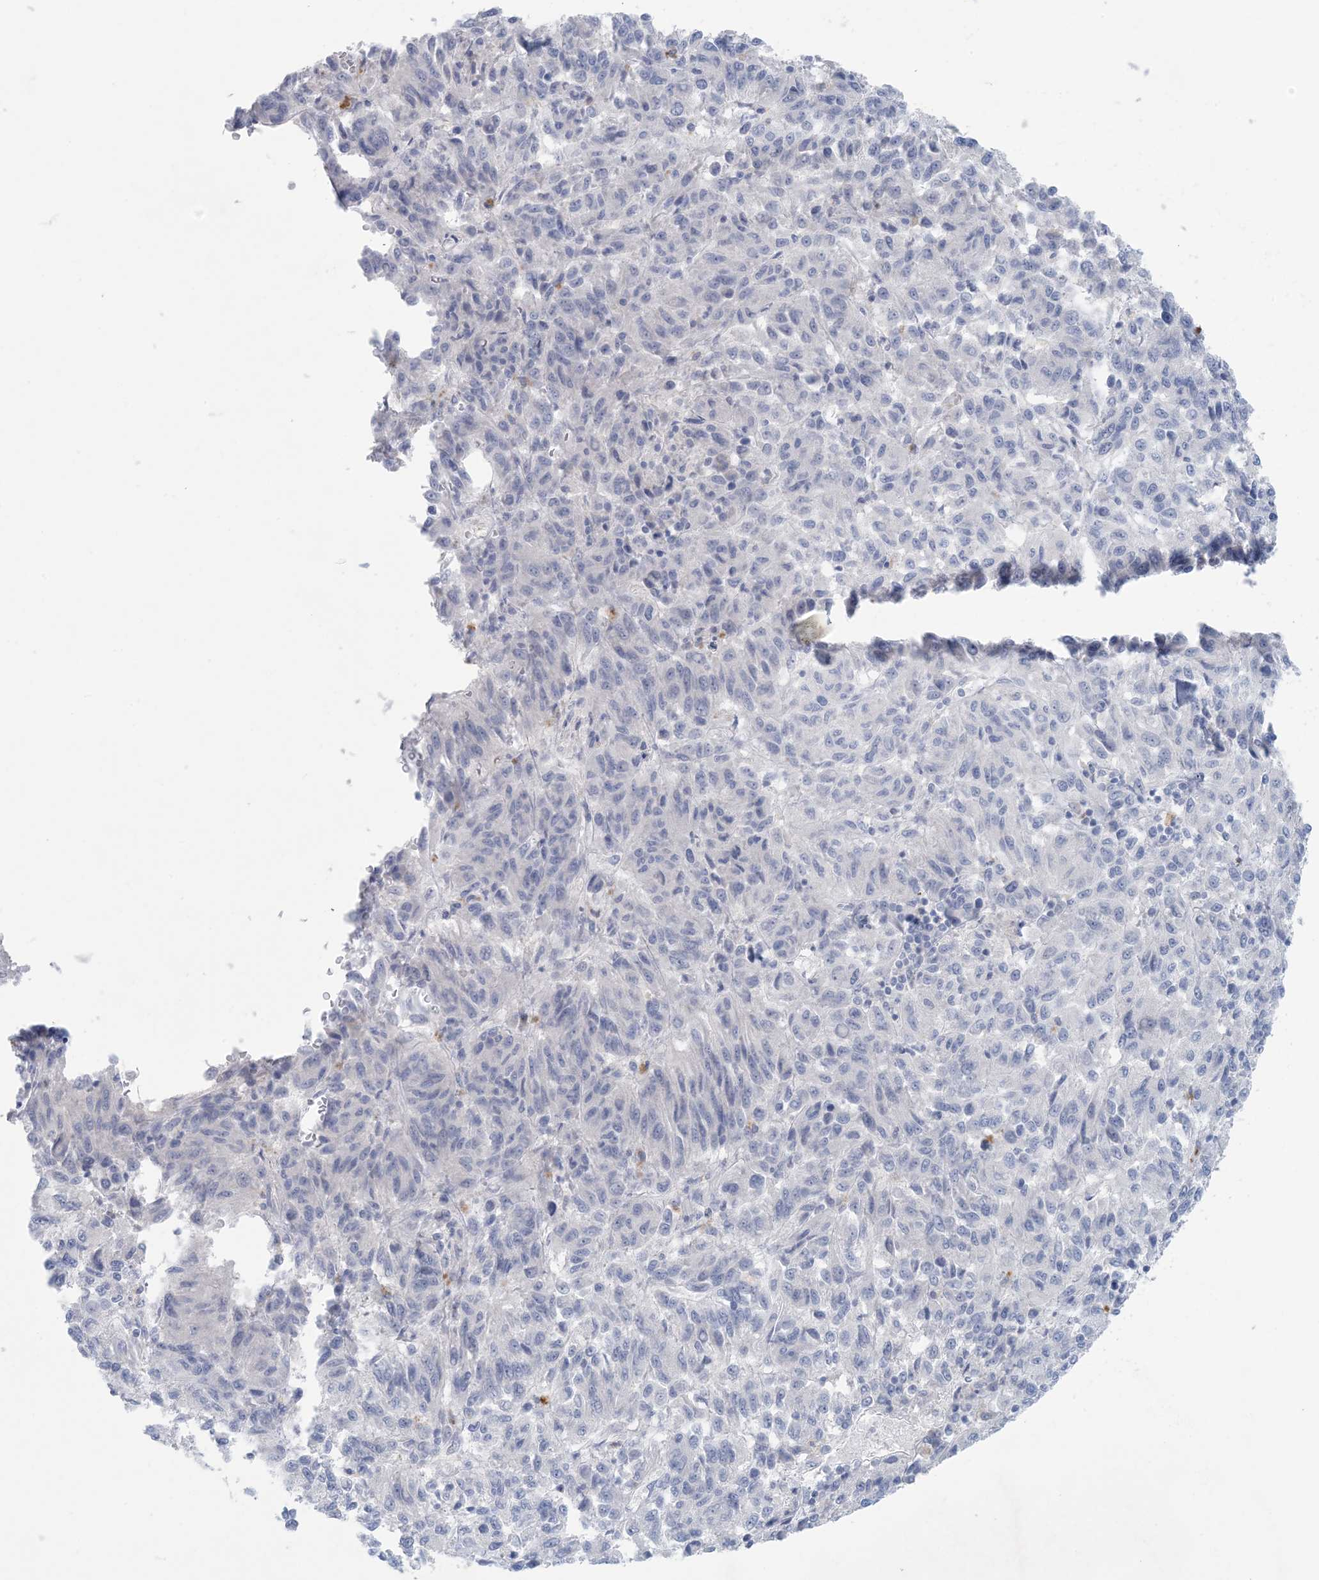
{"staining": {"intensity": "negative", "quantity": "none", "location": "none"}, "tissue": "melanoma", "cell_type": "Tumor cells", "image_type": "cancer", "snomed": [{"axis": "morphology", "description": "Malignant melanoma, Metastatic site"}, {"axis": "topography", "description": "Lung"}], "caption": "An immunohistochemistry photomicrograph of malignant melanoma (metastatic site) is shown. There is no staining in tumor cells of malignant melanoma (metastatic site).", "gene": "GABRG1", "patient": {"sex": "male", "age": 64}}